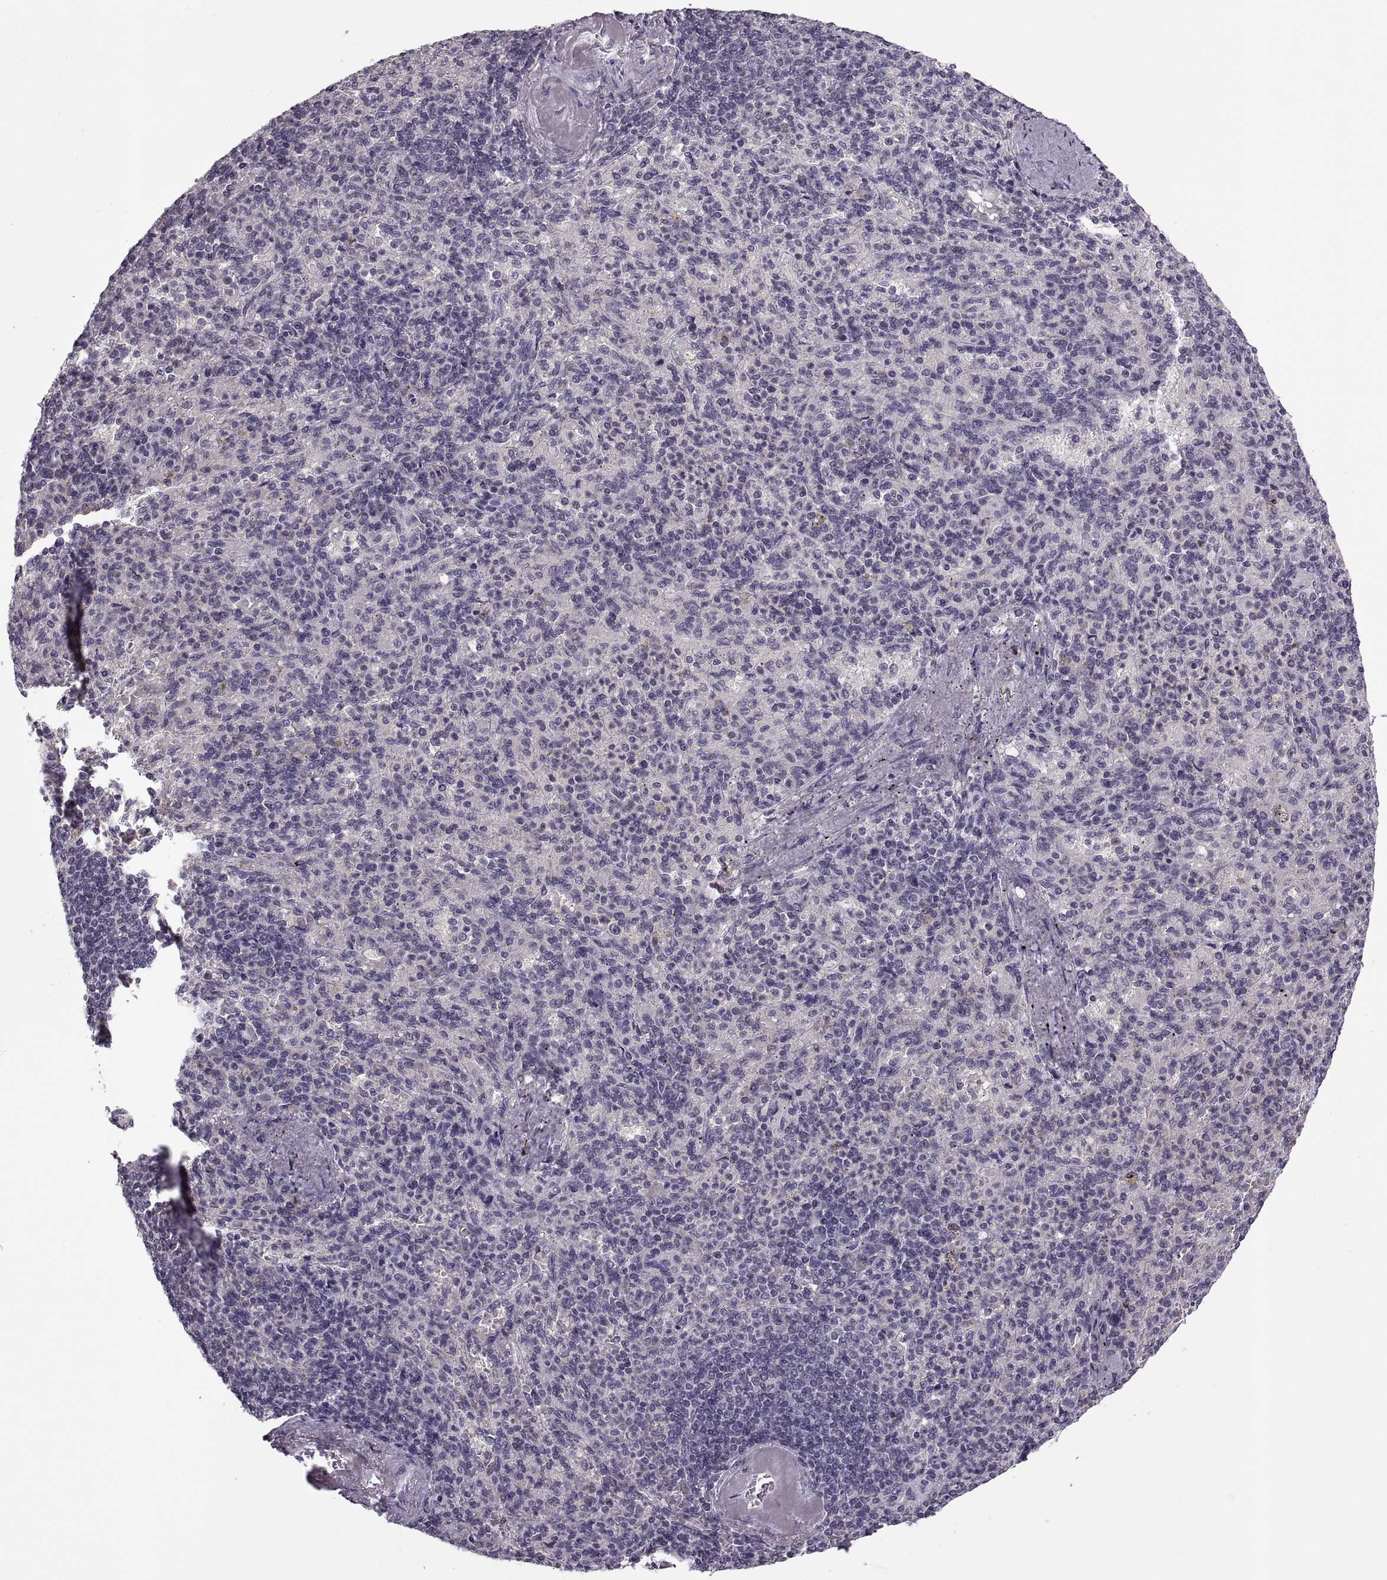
{"staining": {"intensity": "negative", "quantity": "none", "location": "none"}, "tissue": "spleen", "cell_type": "Cells in red pulp", "image_type": "normal", "snomed": [{"axis": "morphology", "description": "Normal tissue, NOS"}, {"axis": "topography", "description": "Spleen"}], "caption": "This image is of normal spleen stained with IHC to label a protein in brown with the nuclei are counter-stained blue. There is no positivity in cells in red pulp. (DAB (3,3'-diaminobenzidine) immunohistochemistry (IHC) with hematoxylin counter stain).", "gene": "CACNA1F", "patient": {"sex": "female", "age": 74}}